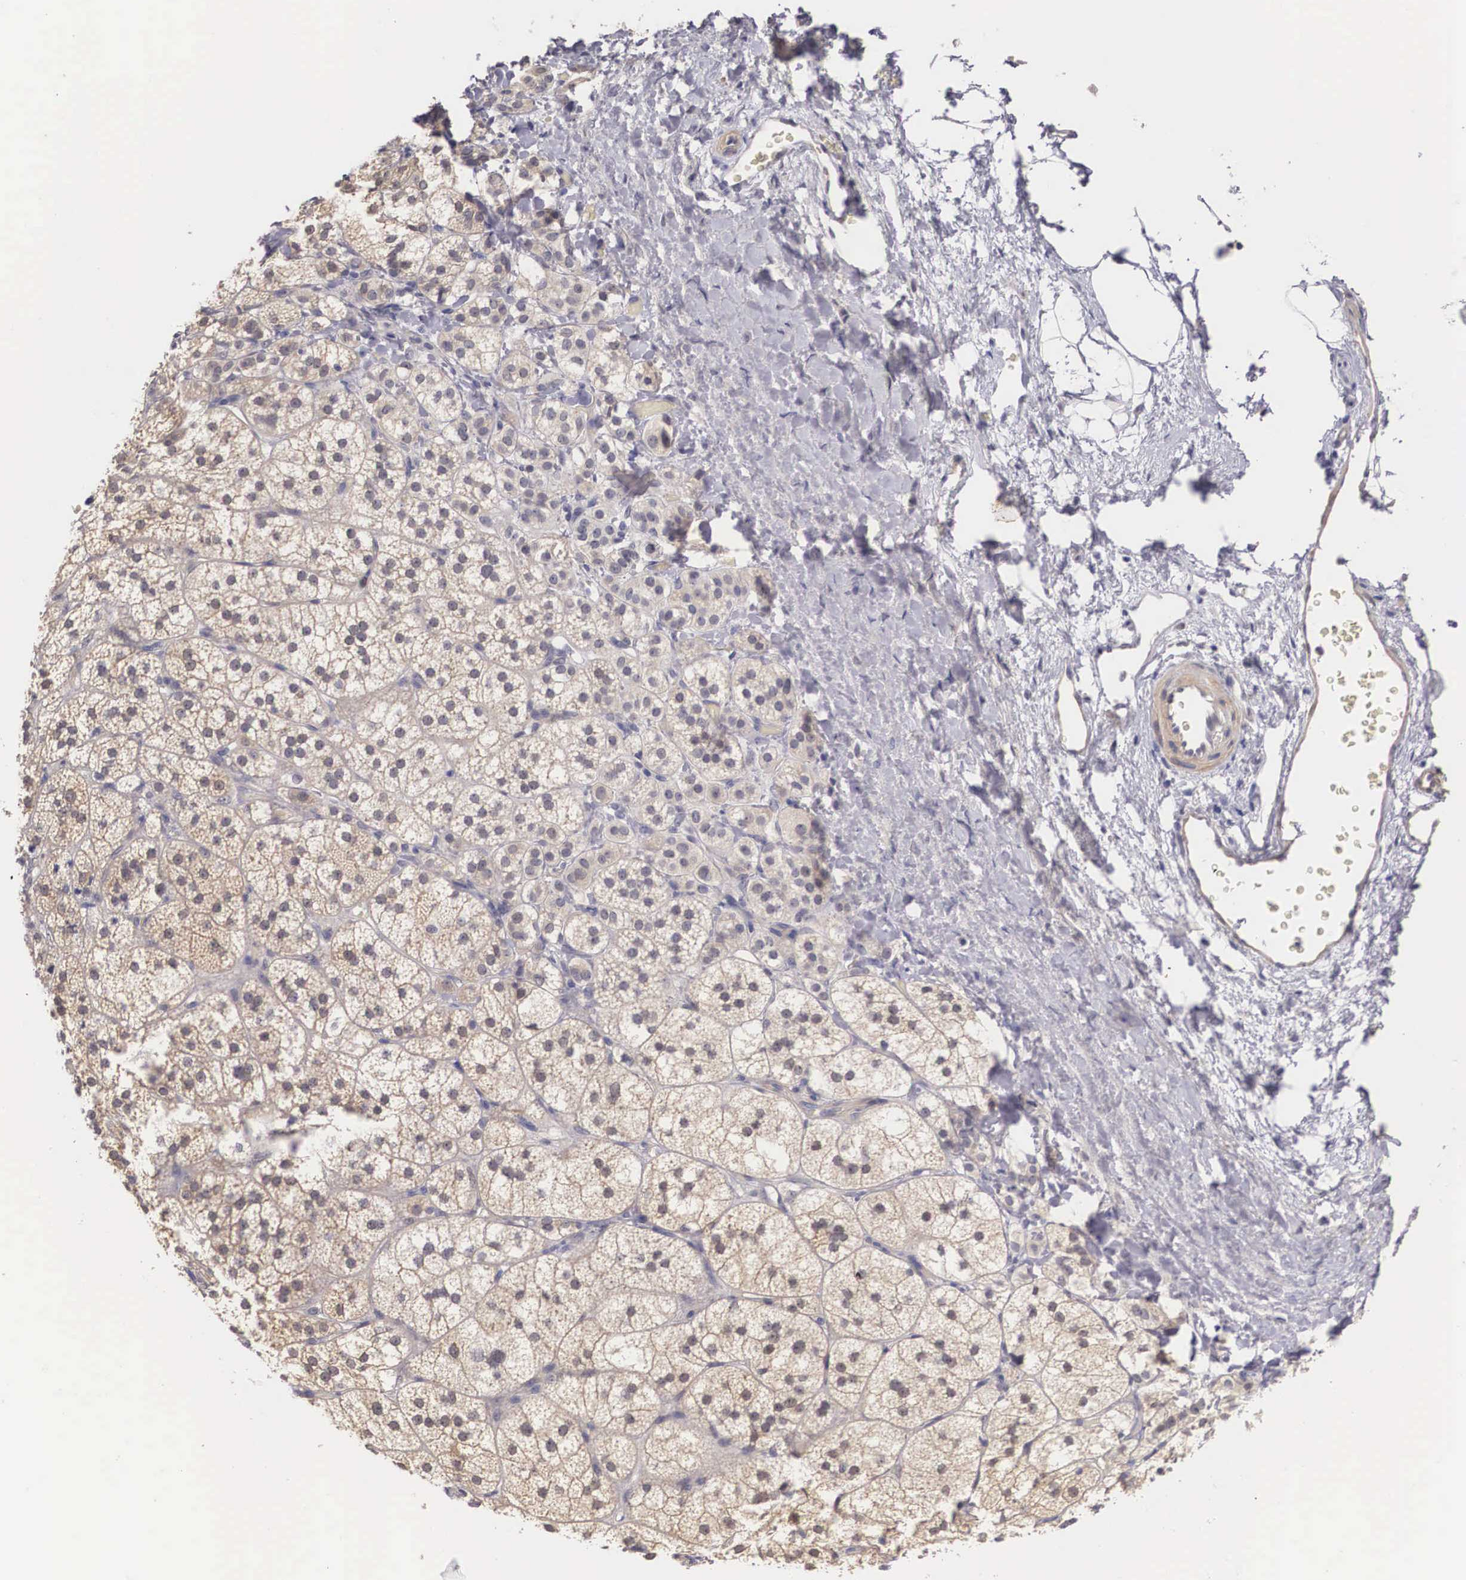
{"staining": {"intensity": "negative", "quantity": "none", "location": "none"}, "tissue": "adrenal gland", "cell_type": "Glandular cells", "image_type": "normal", "snomed": [{"axis": "morphology", "description": "Normal tissue, NOS"}, {"axis": "topography", "description": "Adrenal gland"}], "caption": "Human adrenal gland stained for a protein using immunohistochemistry shows no expression in glandular cells.", "gene": "ENOX2", "patient": {"sex": "female", "age": 60}}